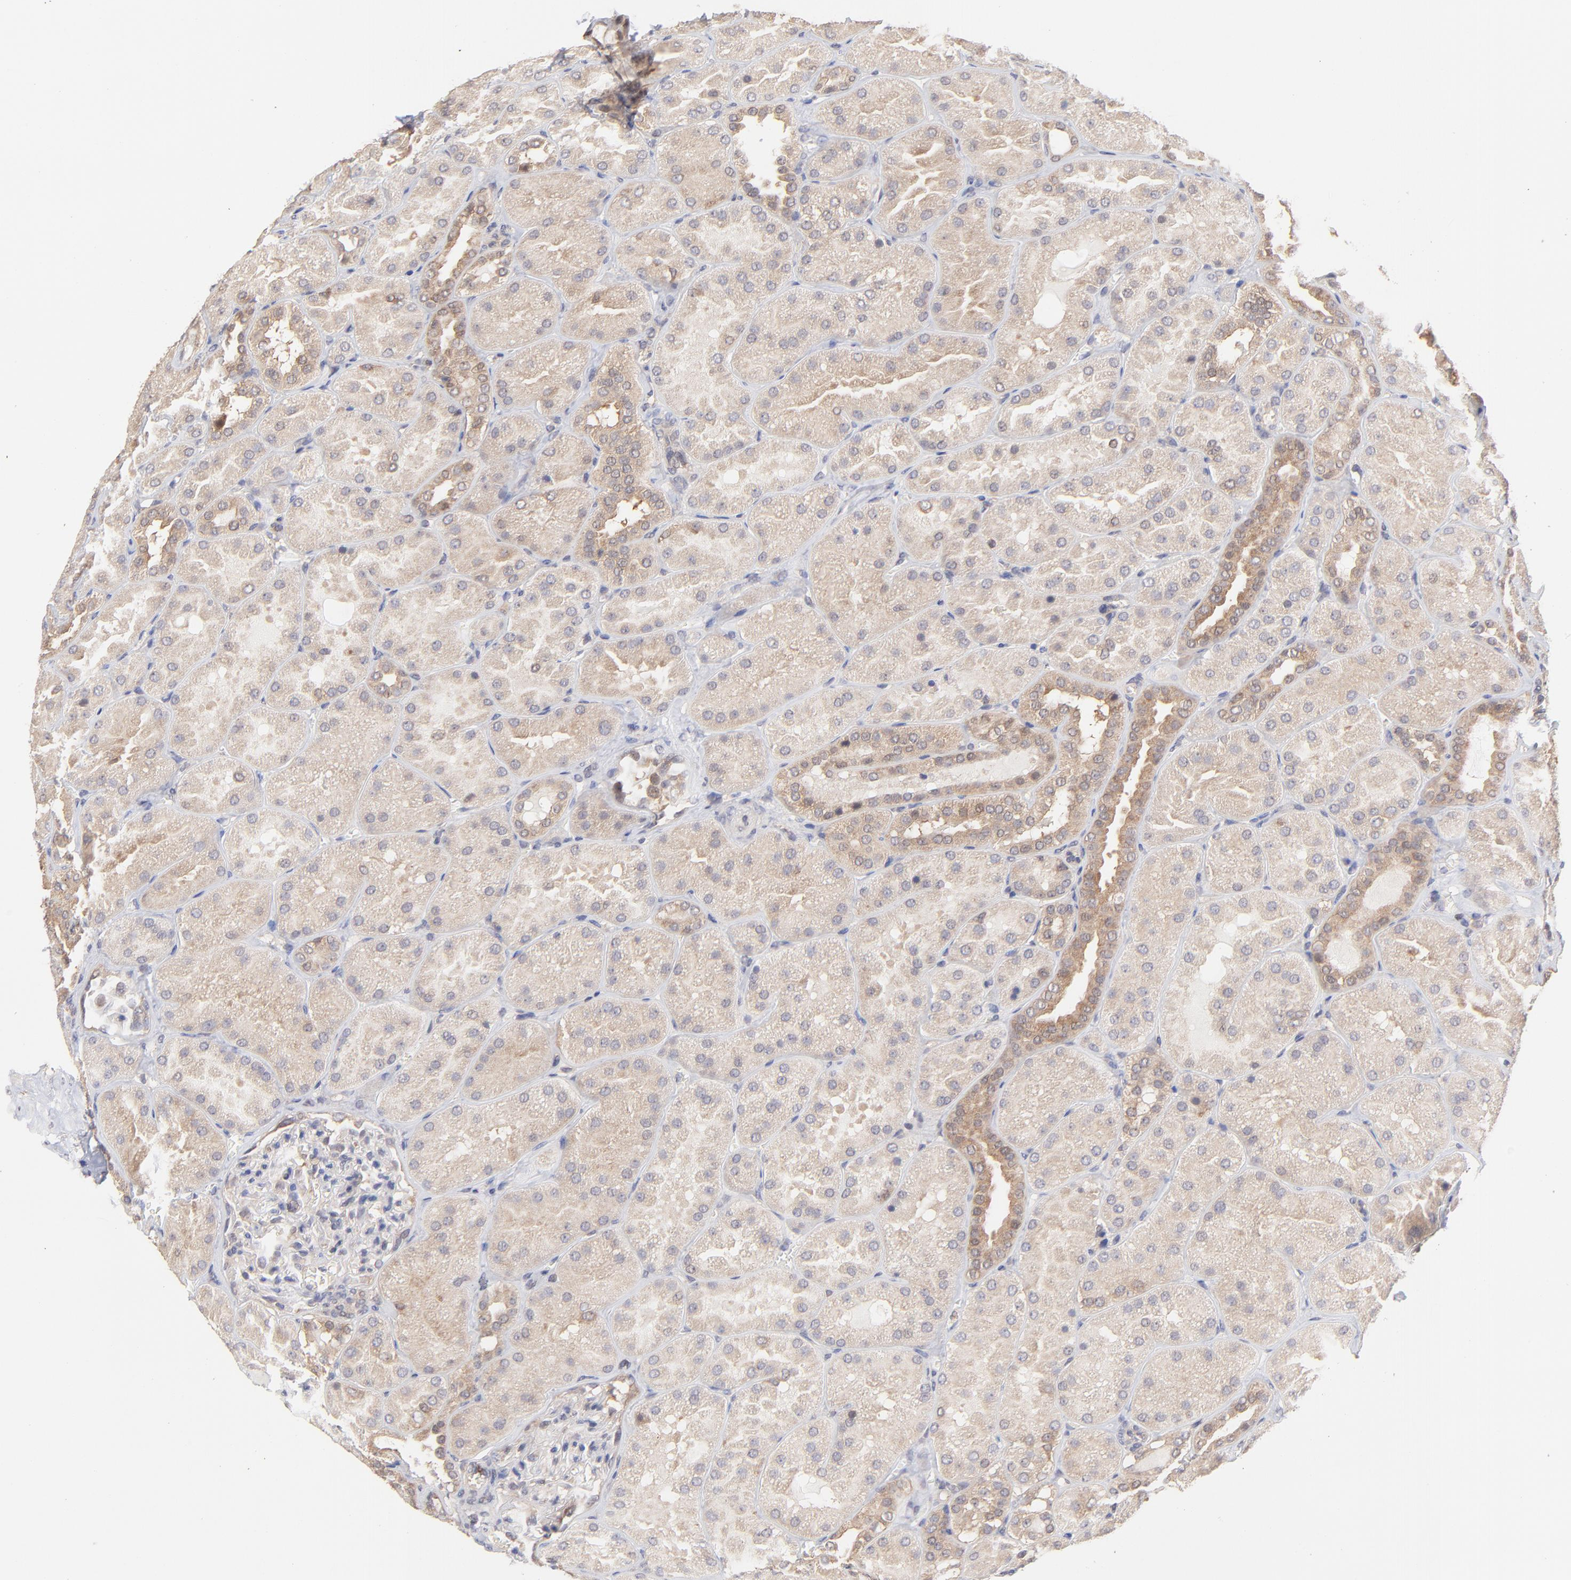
{"staining": {"intensity": "negative", "quantity": "none", "location": "none"}, "tissue": "kidney", "cell_type": "Cells in glomeruli", "image_type": "normal", "snomed": [{"axis": "morphology", "description": "Normal tissue, NOS"}, {"axis": "topography", "description": "Kidney"}], "caption": "Cells in glomeruli are negative for brown protein staining in unremarkable kidney. (DAB (3,3'-diaminobenzidine) IHC, high magnification).", "gene": "GART", "patient": {"sex": "male", "age": 28}}